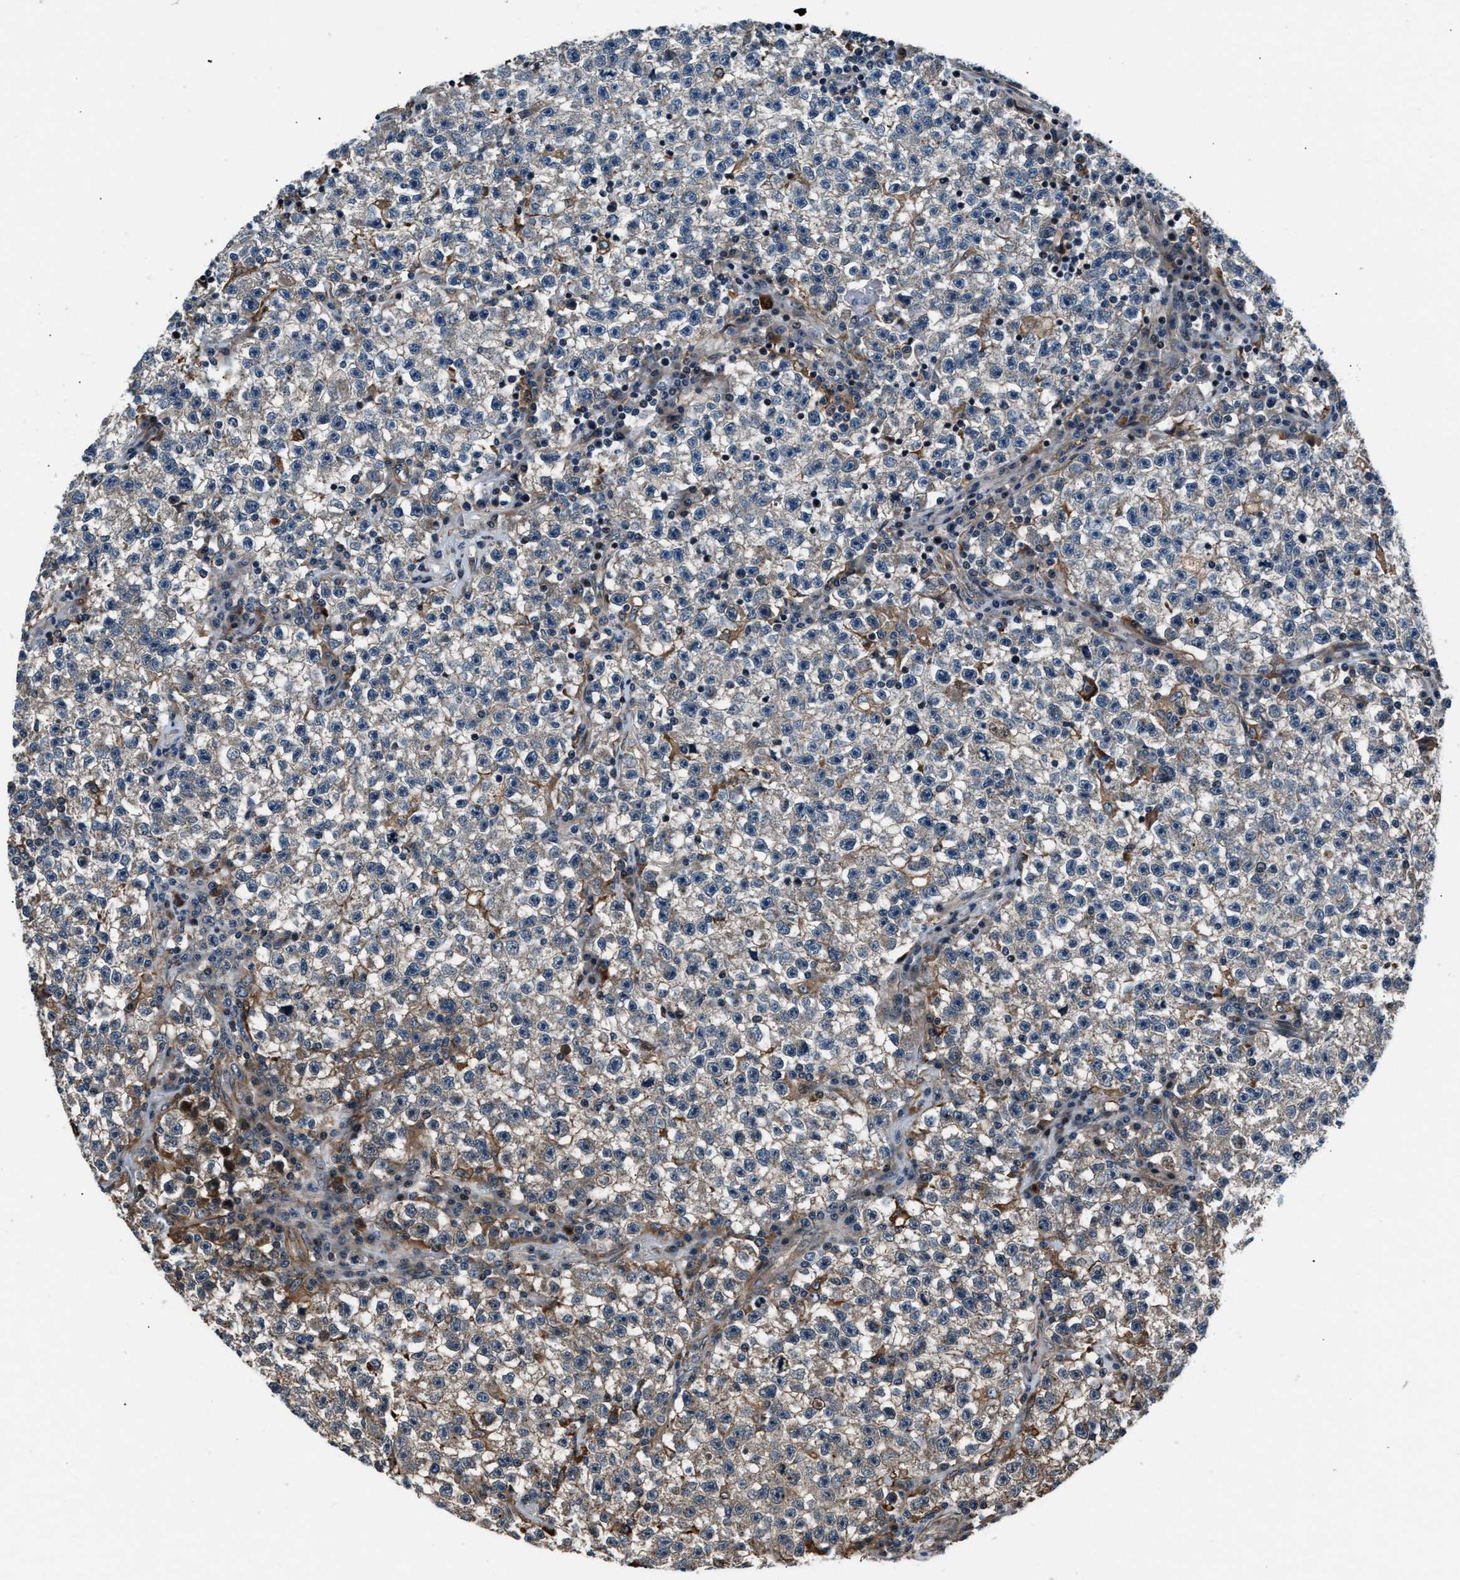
{"staining": {"intensity": "weak", "quantity": "25%-75%", "location": "cytoplasmic/membranous"}, "tissue": "testis cancer", "cell_type": "Tumor cells", "image_type": "cancer", "snomed": [{"axis": "morphology", "description": "Seminoma, NOS"}, {"axis": "topography", "description": "Testis"}], "caption": "A brown stain shows weak cytoplasmic/membranous positivity of a protein in testis cancer tumor cells. (brown staining indicates protein expression, while blue staining denotes nuclei).", "gene": "DYNC2I1", "patient": {"sex": "male", "age": 22}}